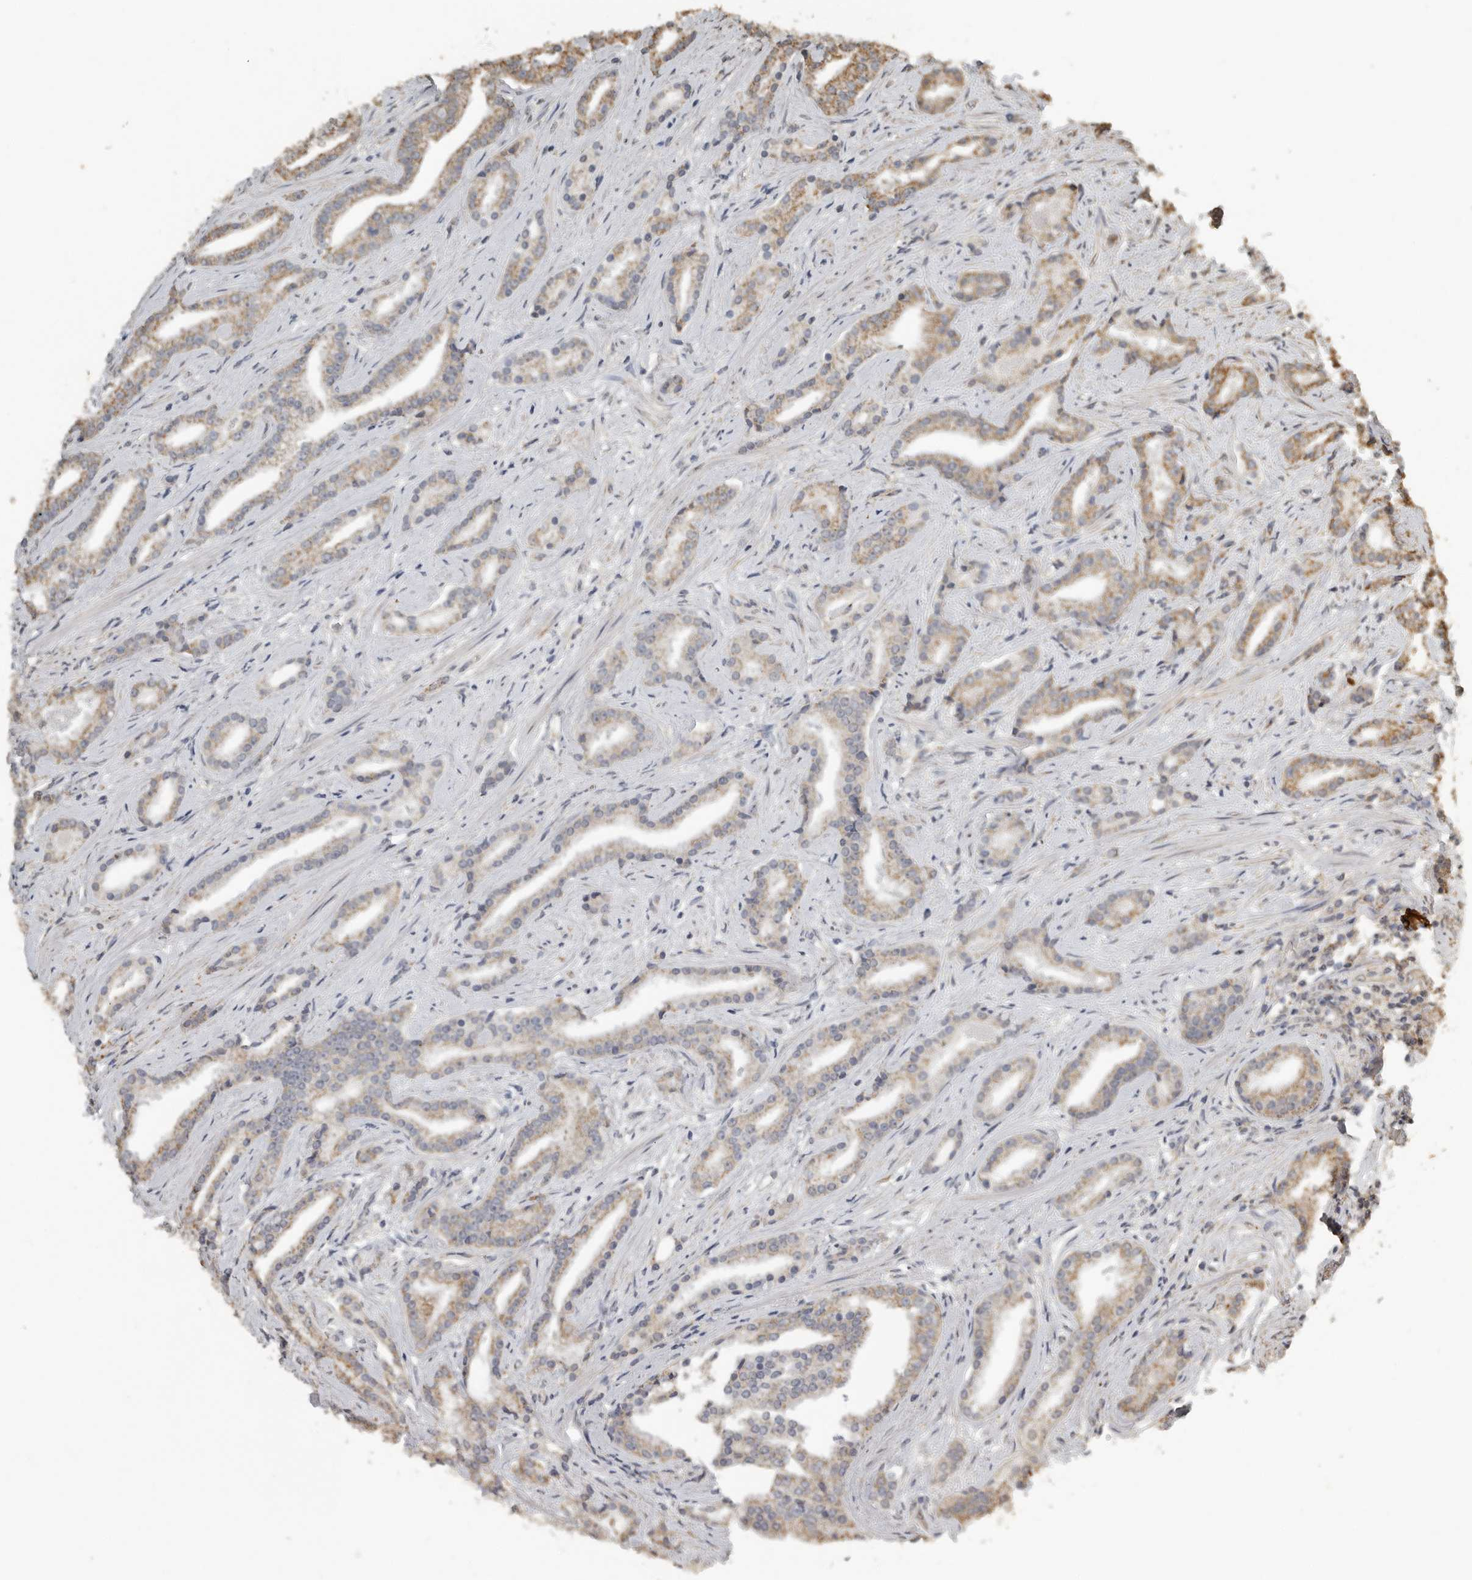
{"staining": {"intensity": "moderate", "quantity": "25%-75%", "location": "cytoplasmic/membranous"}, "tissue": "prostate cancer", "cell_type": "Tumor cells", "image_type": "cancer", "snomed": [{"axis": "morphology", "description": "Adenocarcinoma, Low grade"}, {"axis": "topography", "description": "Prostate"}], "caption": "A brown stain highlights moderate cytoplasmic/membranous positivity of a protein in prostate cancer (adenocarcinoma (low-grade)) tumor cells. (Stains: DAB in brown, nuclei in blue, Microscopy: brightfield microscopy at high magnification).", "gene": "AFAP1", "patient": {"sex": "male", "age": 67}}